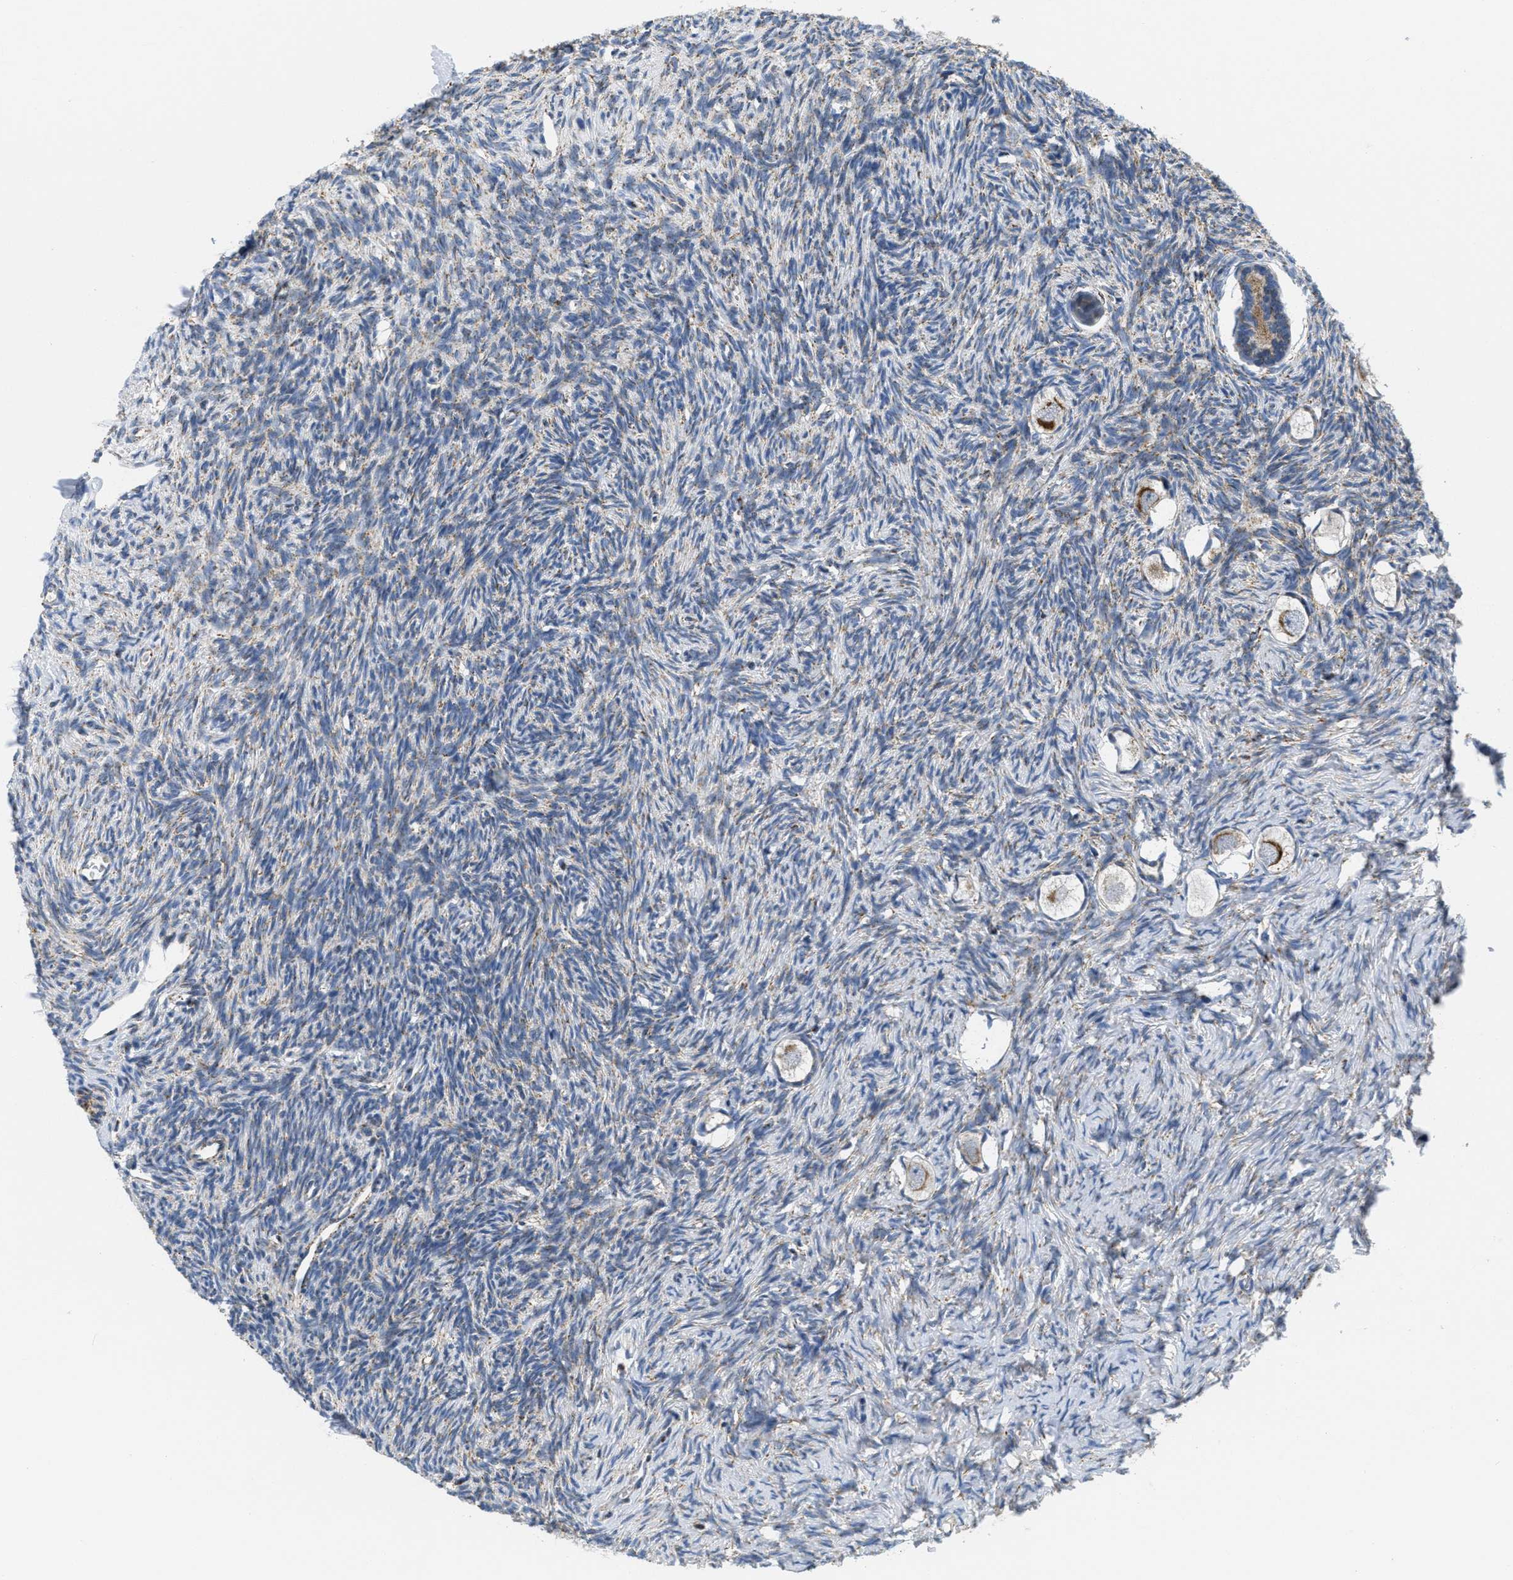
{"staining": {"intensity": "strong", "quantity": "<25%", "location": "cytoplasmic/membranous"}, "tissue": "ovary", "cell_type": "Follicle cells", "image_type": "normal", "snomed": [{"axis": "morphology", "description": "Normal tissue, NOS"}, {"axis": "topography", "description": "Ovary"}], "caption": "IHC micrograph of unremarkable ovary stained for a protein (brown), which exhibits medium levels of strong cytoplasmic/membranous staining in approximately <25% of follicle cells.", "gene": "KCNJ5", "patient": {"sex": "female", "age": 27}}